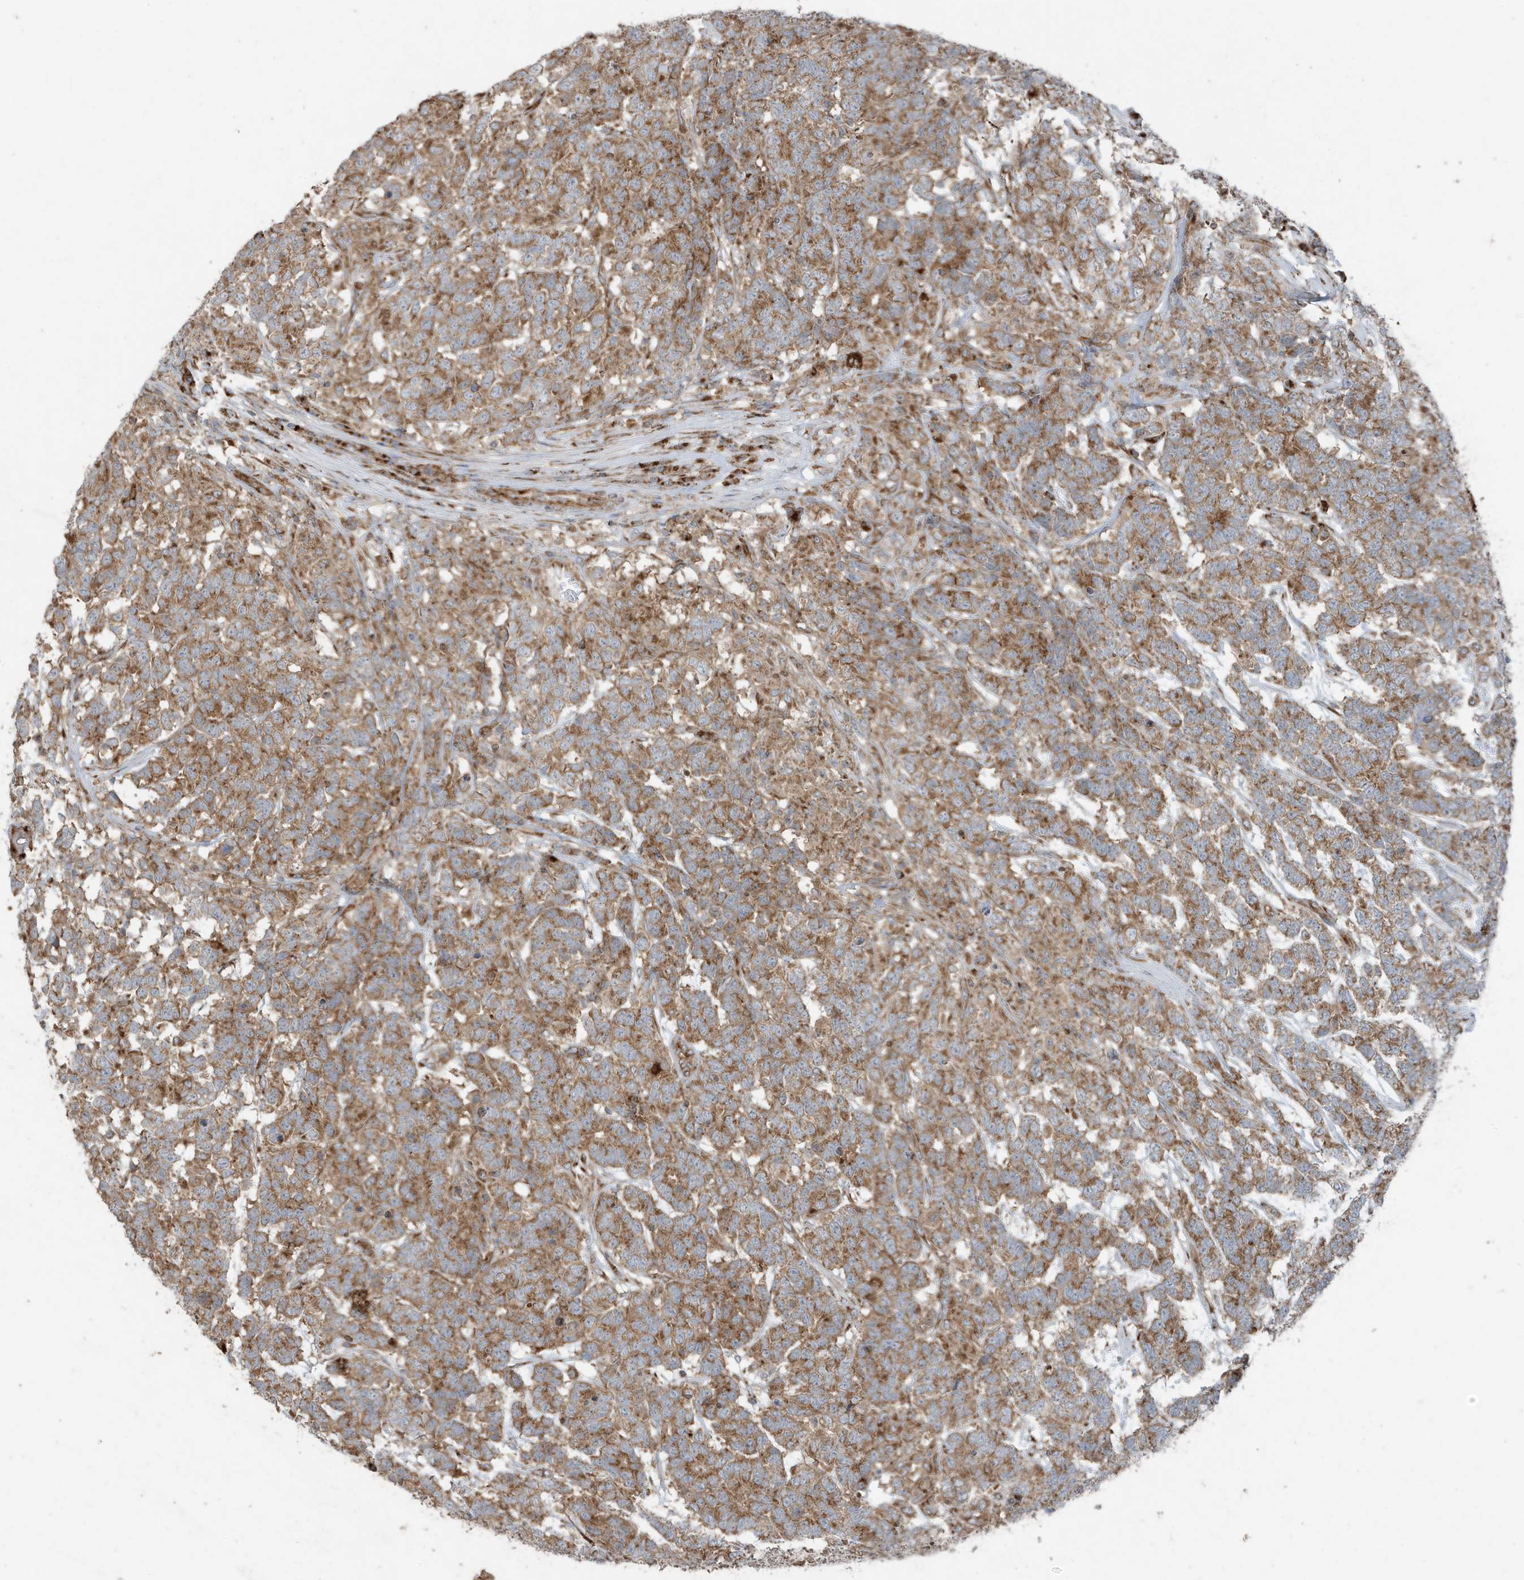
{"staining": {"intensity": "moderate", "quantity": ">75%", "location": "cytoplasmic/membranous"}, "tissue": "testis cancer", "cell_type": "Tumor cells", "image_type": "cancer", "snomed": [{"axis": "morphology", "description": "Carcinoma, Embryonal, NOS"}, {"axis": "topography", "description": "Testis"}], "caption": "A brown stain shows moderate cytoplasmic/membranous staining of a protein in human embryonal carcinoma (testis) tumor cells.", "gene": "GOLGA4", "patient": {"sex": "male", "age": 26}}